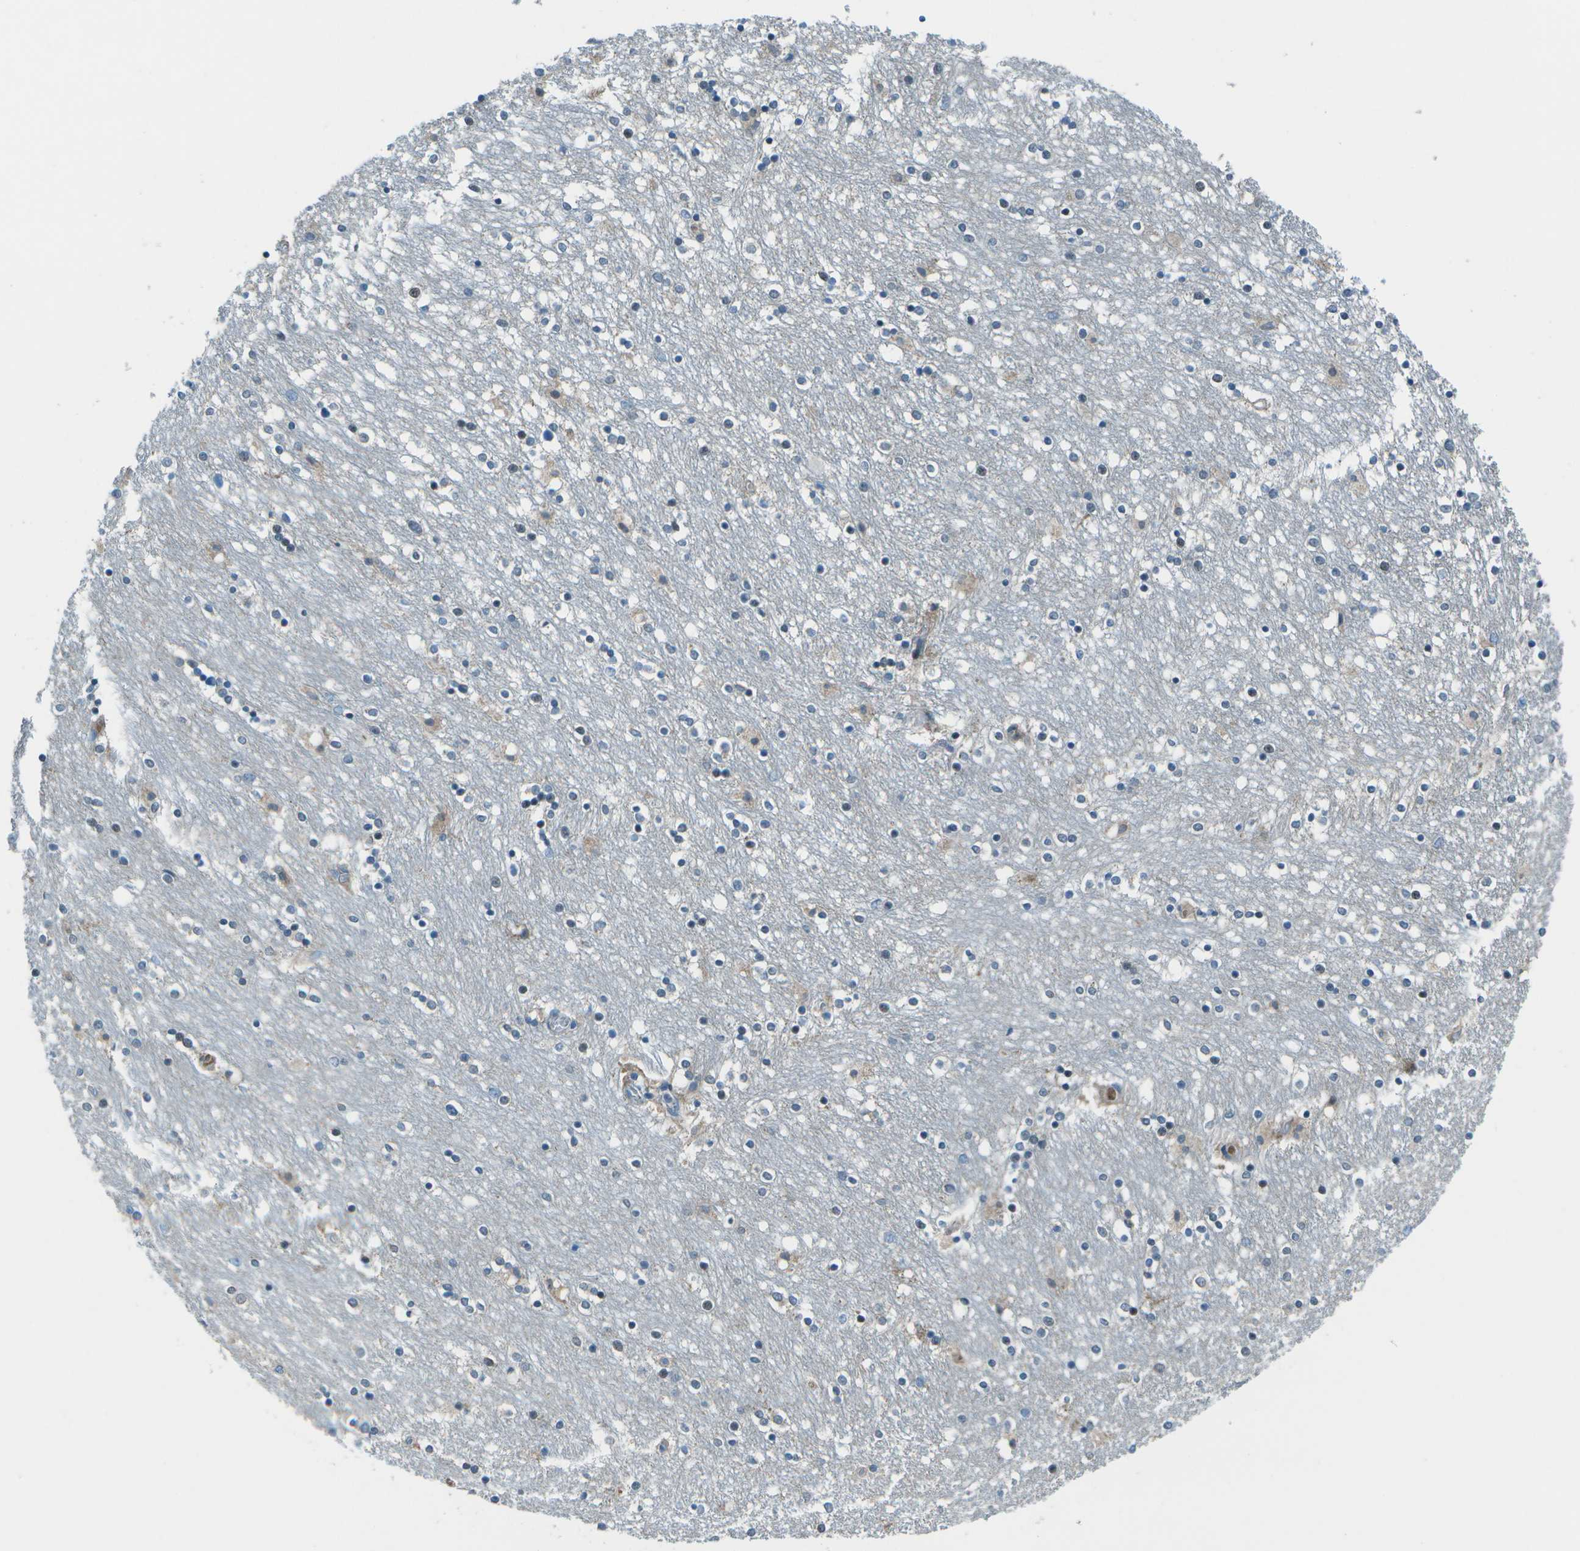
{"staining": {"intensity": "moderate", "quantity": "<25%", "location": "cytoplasmic/membranous"}, "tissue": "caudate", "cell_type": "Glial cells", "image_type": "normal", "snomed": [{"axis": "morphology", "description": "Normal tissue, NOS"}, {"axis": "topography", "description": "Lateral ventricle wall"}], "caption": "DAB (3,3'-diaminobenzidine) immunohistochemical staining of benign caudate shows moderate cytoplasmic/membranous protein staining in about <25% of glial cells. Immunohistochemistry stains the protein of interest in brown and the nuclei are stained blue.", "gene": "FGF1", "patient": {"sex": "female", "age": 54}}